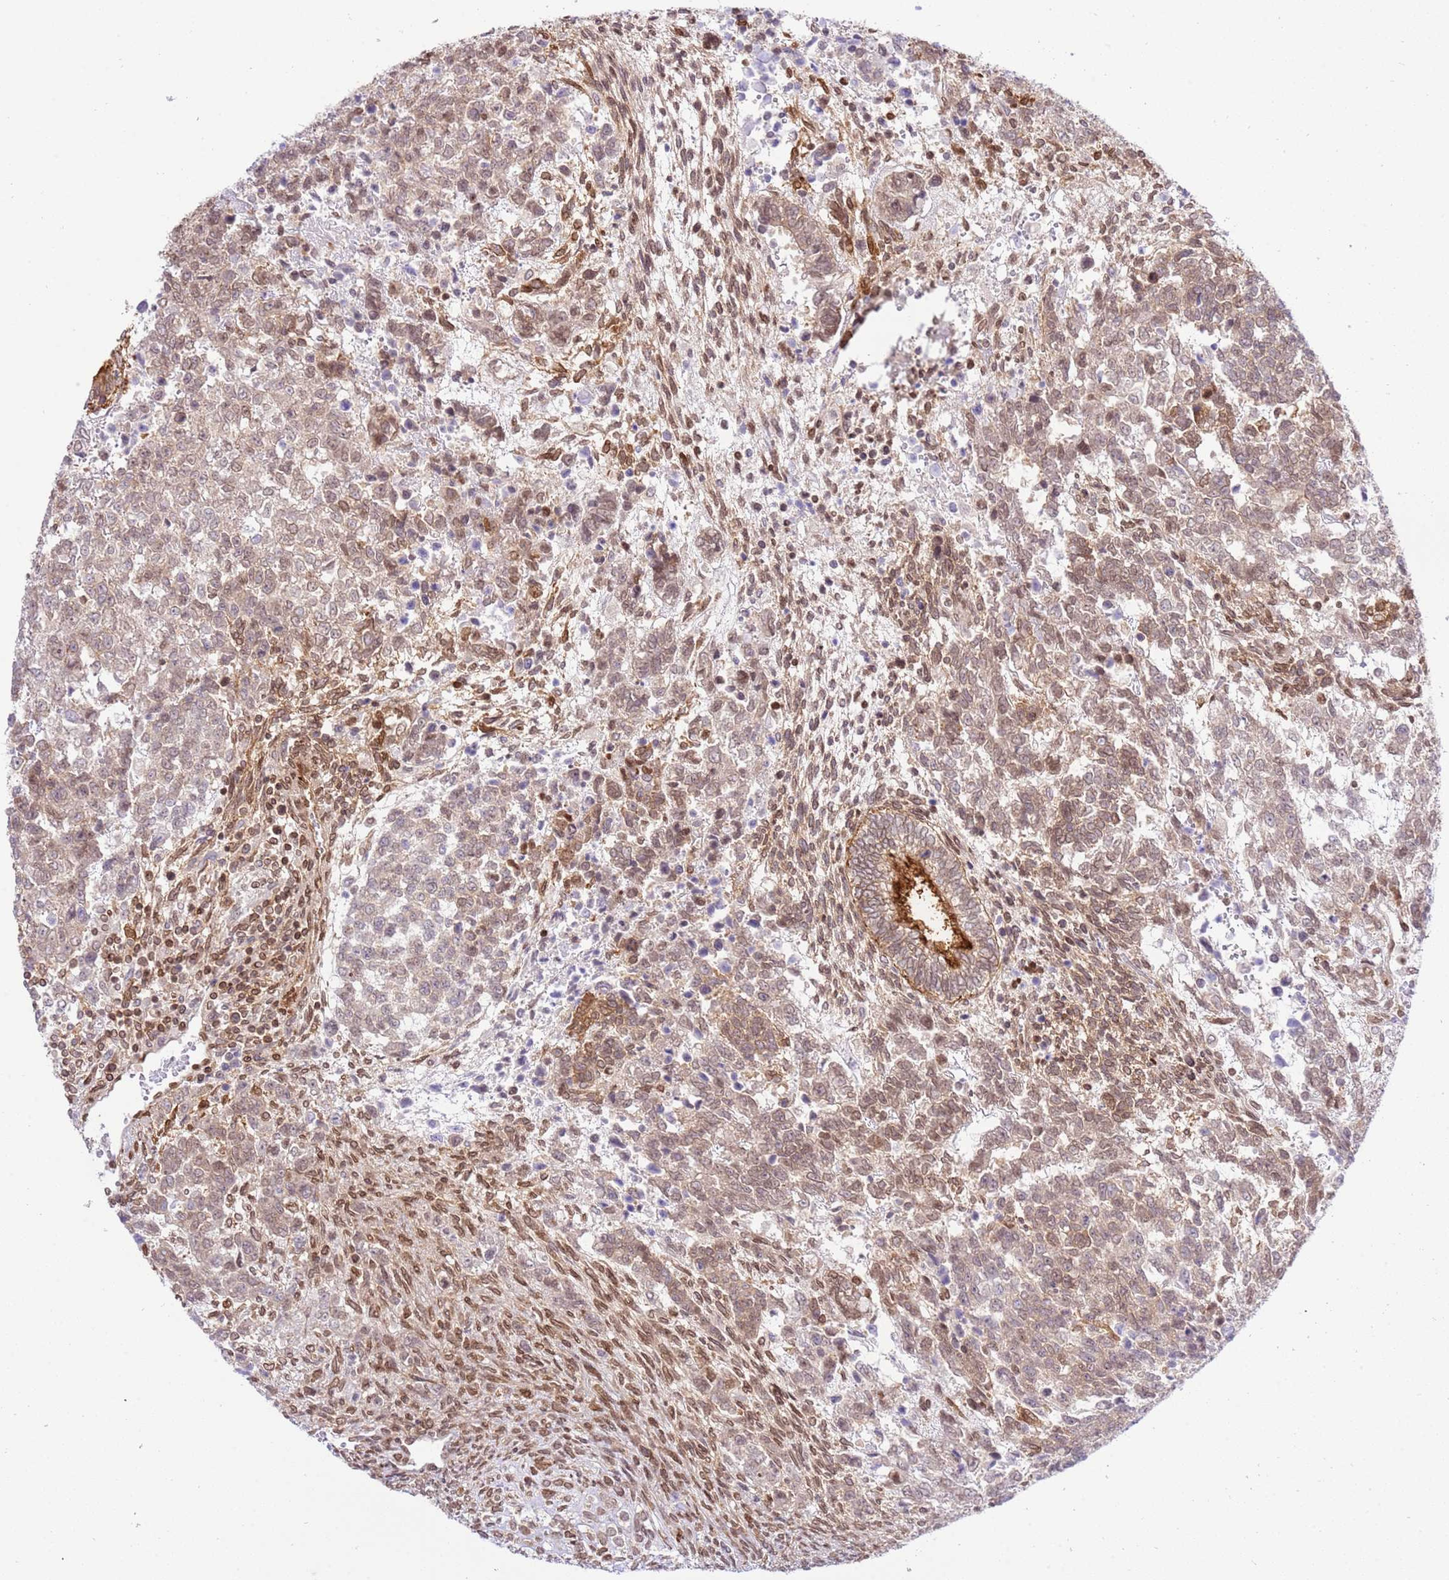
{"staining": {"intensity": "weak", "quantity": ">75%", "location": "cytoplasmic/membranous,nuclear"}, "tissue": "testis cancer", "cell_type": "Tumor cells", "image_type": "cancer", "snomed": [{"axis": "morphology", "description": "Carcinoma, Embryonal, NOS"}, {"axis": "topography", "description": "Testis"}], "caption": "A histopathology image of testis cancer stained for a protein exhibits weak cytoplasmic/membranous and nuclear brown staining in tumor cells.", "gene": "TRIM37", "patient": {"sex": "male", "age": 23}}